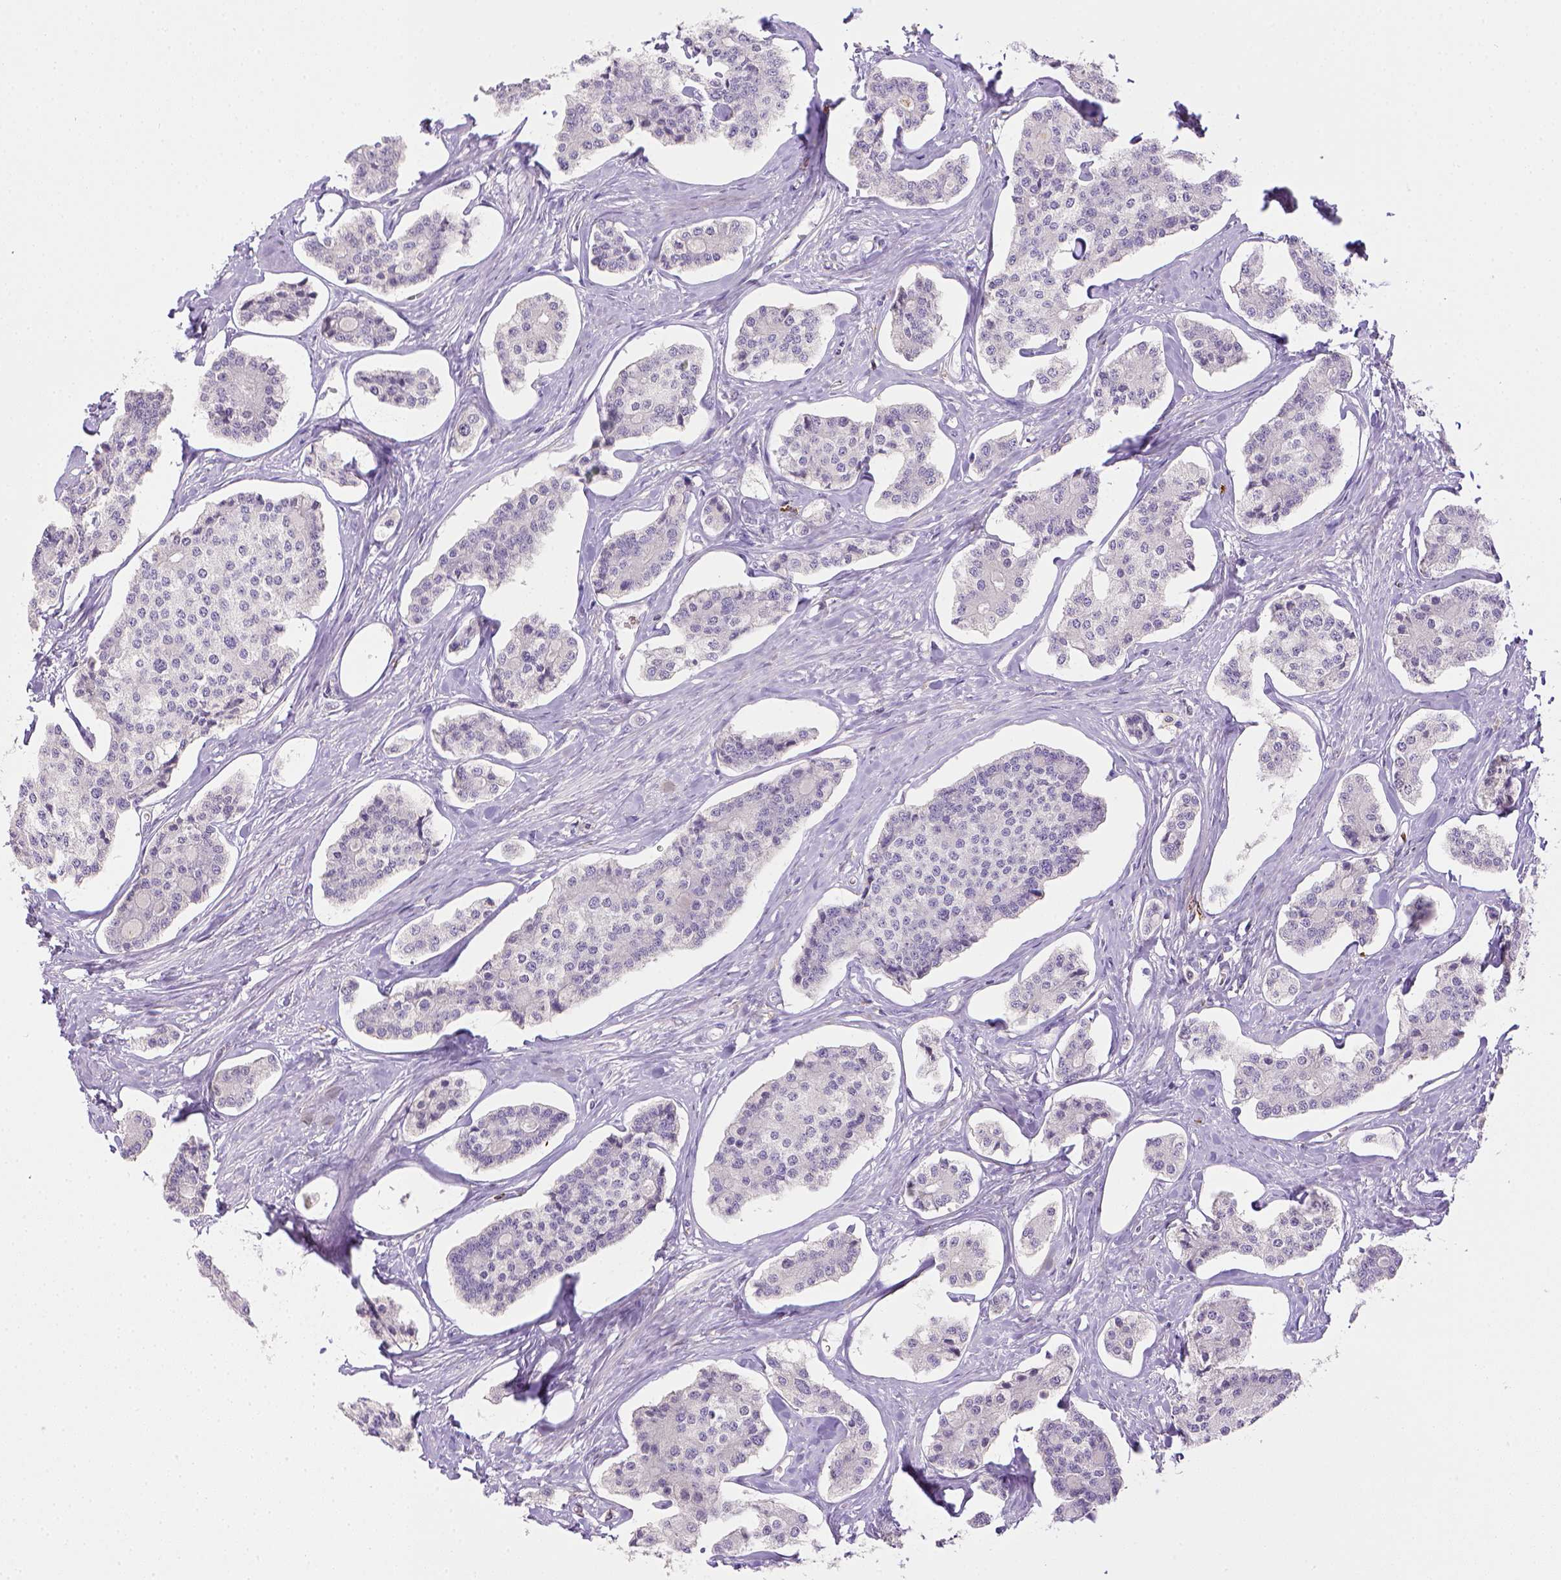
{"staining": {"intensity": "negative", "quantity": "none", "location": "none"}, "tissue": "carcinoid", "cell_type": "Tumor cells", "image_type": "cancer", "snomed": [{"axis": "morphology", "description": "Carcinoid, malignant, NOS"}, {"axis": "topography", "description": "Small intestine"}], "caption": "Malignant carcinoid was stained to show a protein in brown. There is no significant expression in tumor cells.", "gene": "ITGAM", "patient": {"sex": "female", "age": 65}}